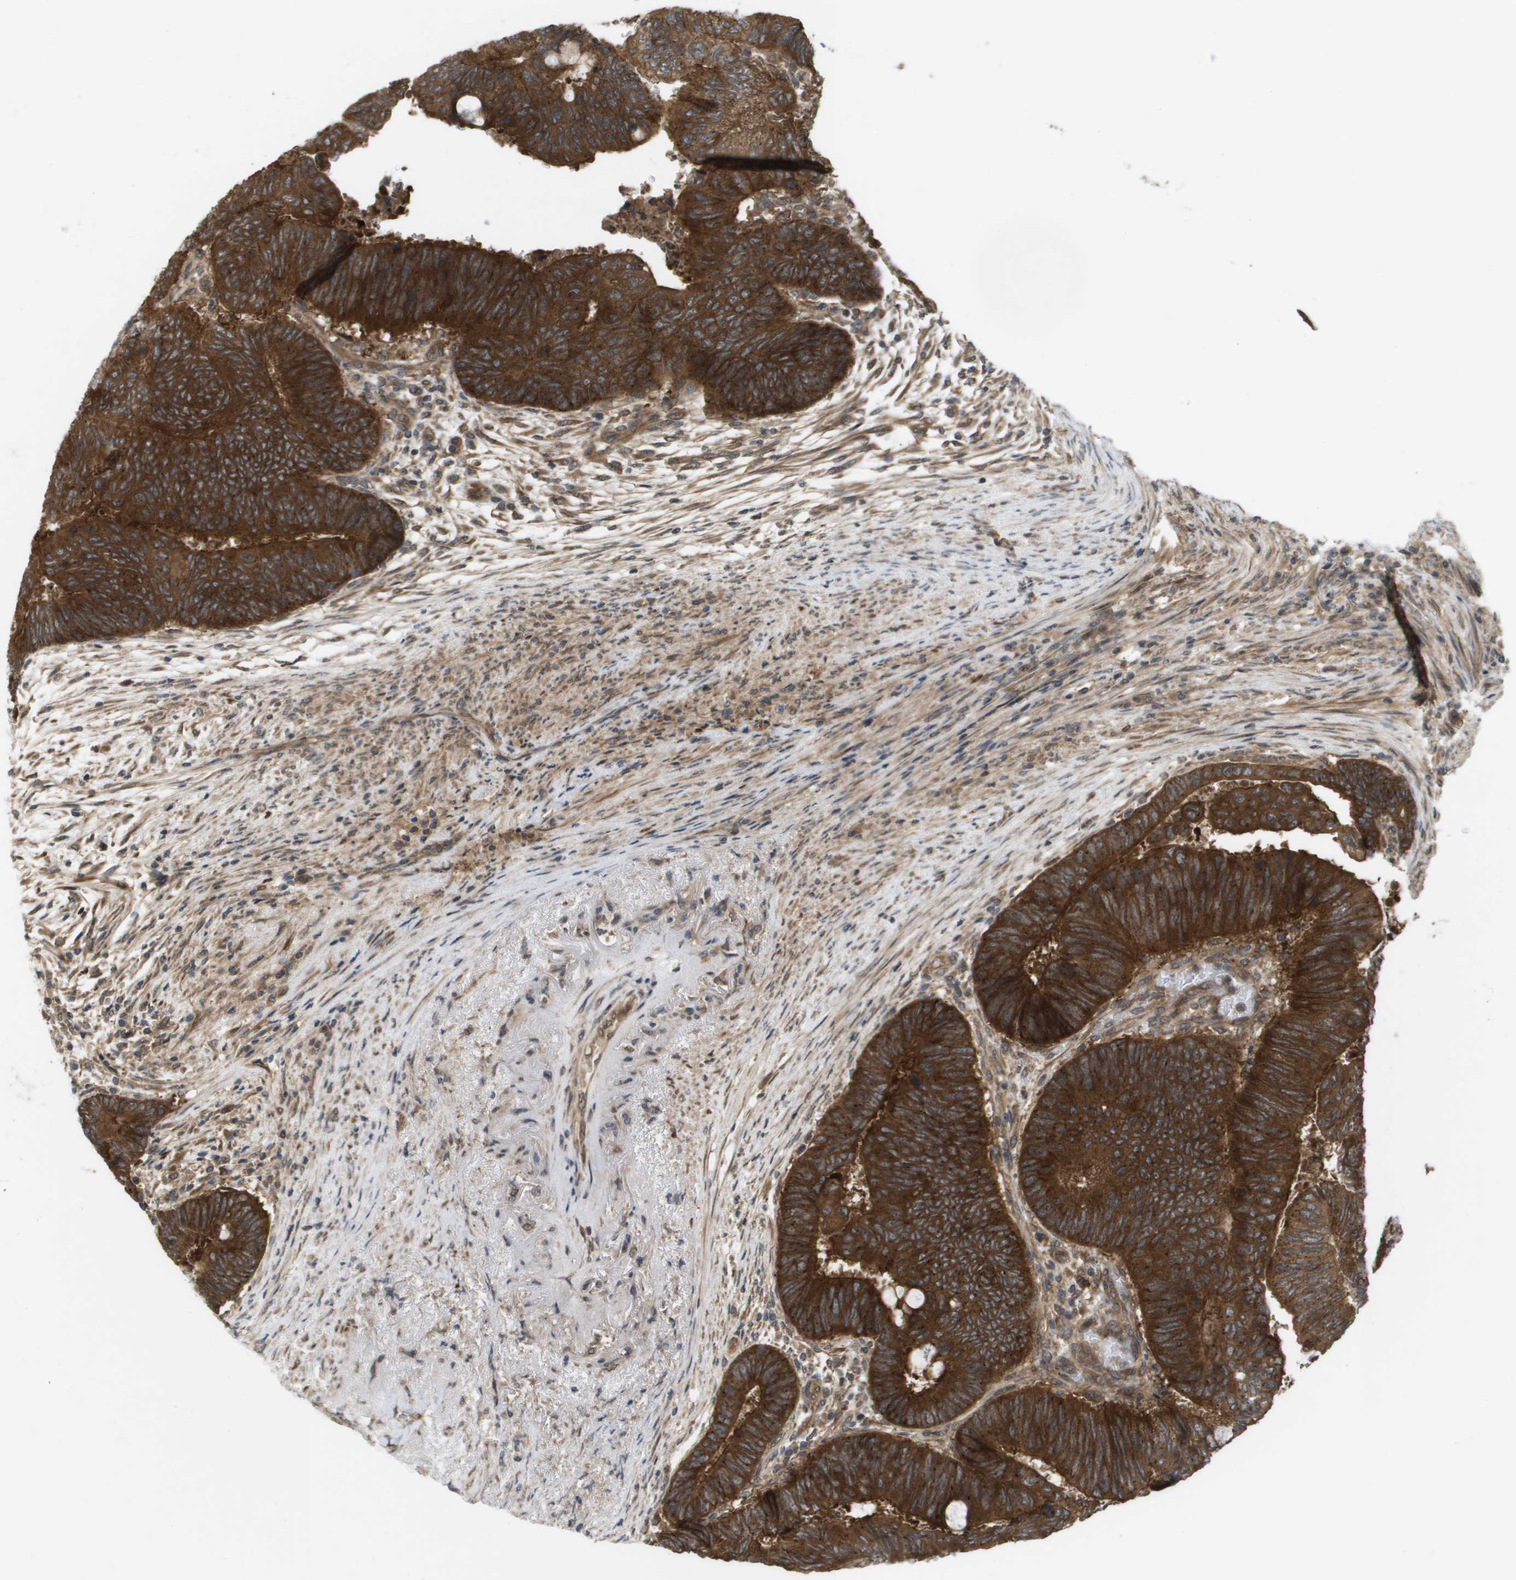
{"staining": {"intensity": "strong", "quantity": ">75%", "location": "cytoplasmic/membranous"}, "tissue": "colorectal cancer", "cell_type": "Tumor cells", "image_type": "cancer", "snomed": [{"axis": "morphology", "description": "Normal tissue, NOS"}, {"axis": "morphology", "description": "Adenocarcinoma, NOS"}, {"axis": "topography", "description": "Rectum"}, {"axis": "topography", "description": "Peripheral nerve tissue"}], "caption": "IHC histopathology image of colorectal cancer (adenocarcinoma) stained for a protein (brown), which demonstrates high levels of strong cytoplasmic/membranous staining in about >75% of tumor cells.", "gene": "CTPS2", "patient": {"sex": "male", "age": 92}}